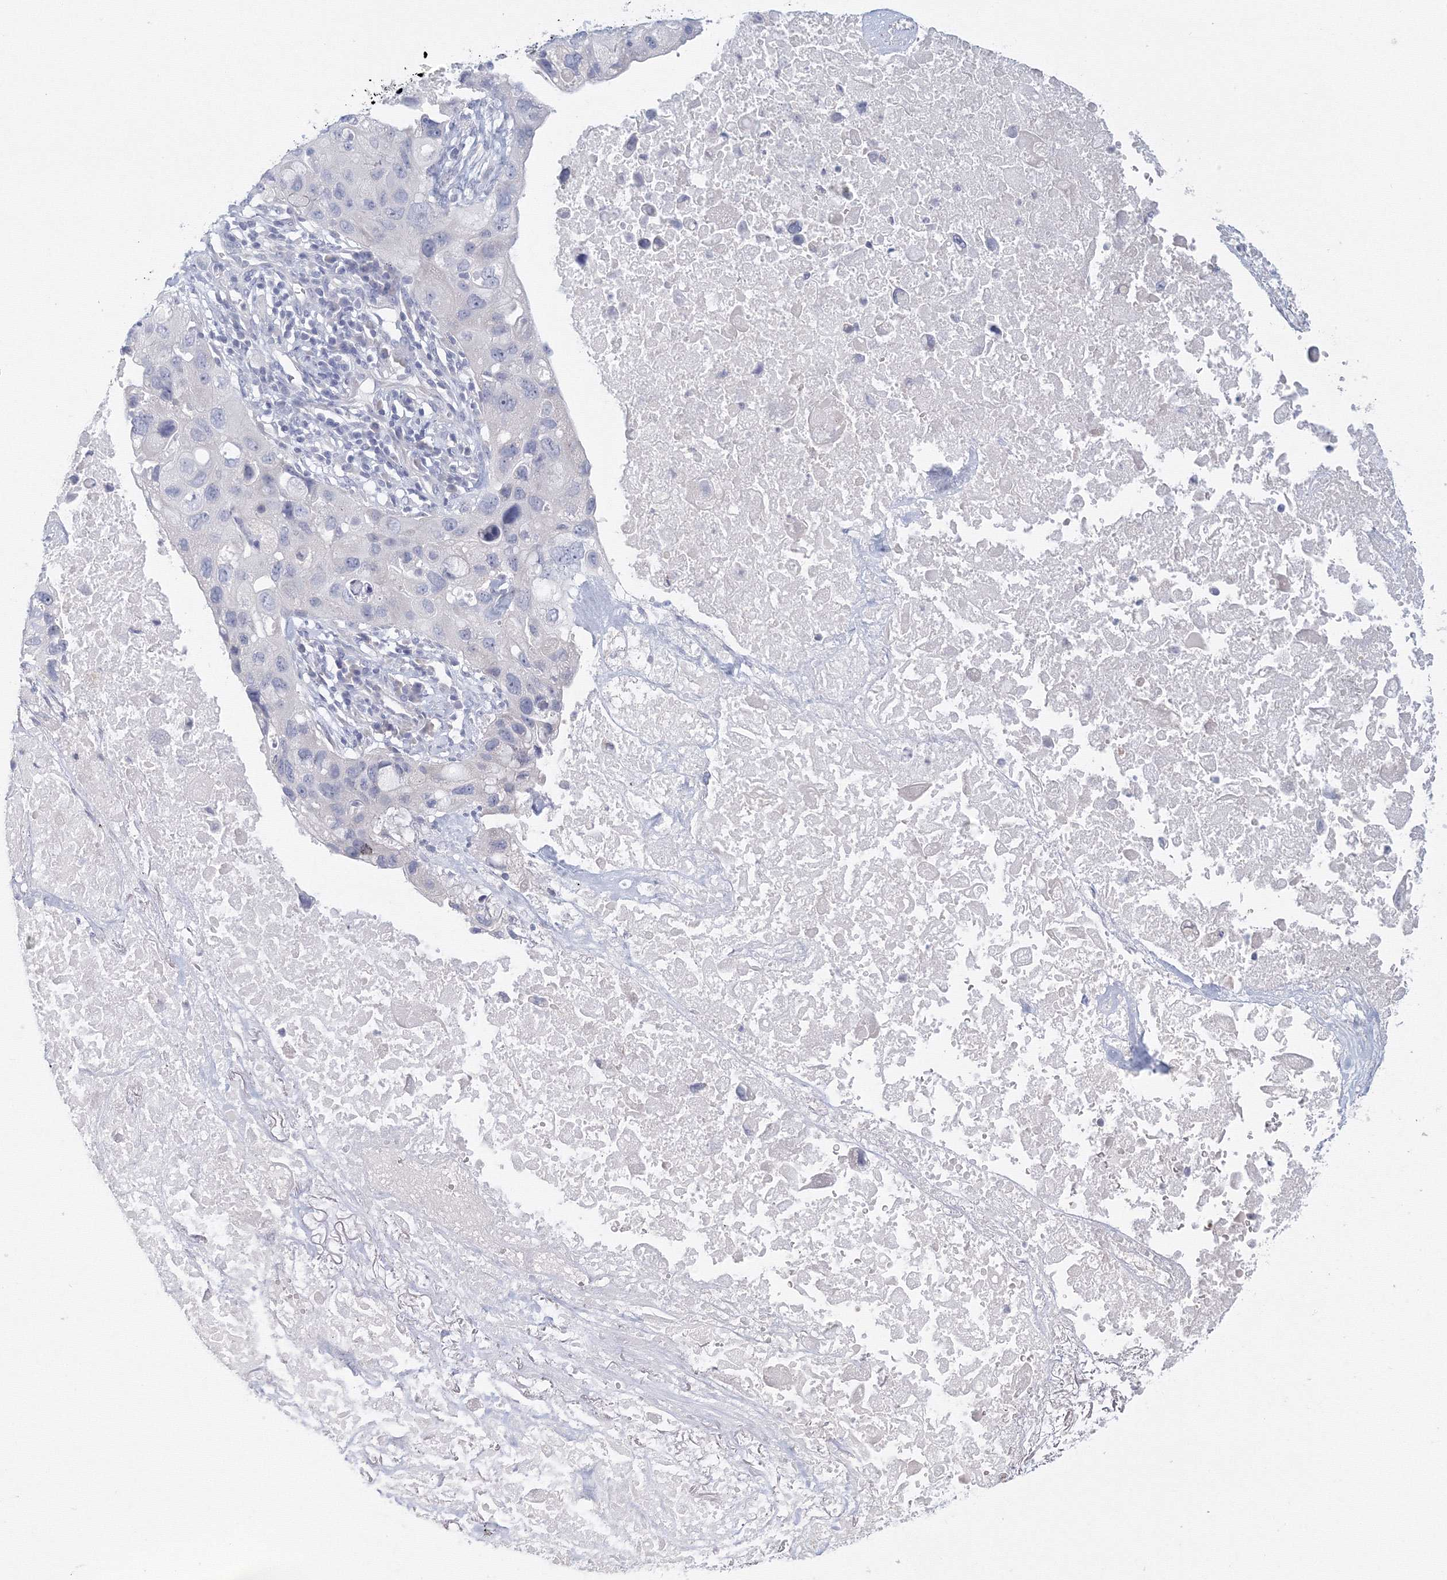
{"staining": {"intensity": "negative", "quantity": "none", "location": "none"}, "tissue": "lung cancer", "cell_type": "Tumor cells", "image_type": "cancer", "snomed": [{"axis": "morphology", "description": "Squamous cell carcinoma, NOS"}, {"axis": "topography", "description": "Lung"}], "caption": "IHC histopathology image of lung squamous cell carcinoma stained for a protein (brown), which reveals no expression in tumor cells.", "gene": "TACC2", "patient": {"sex": "female", "age": 73}}